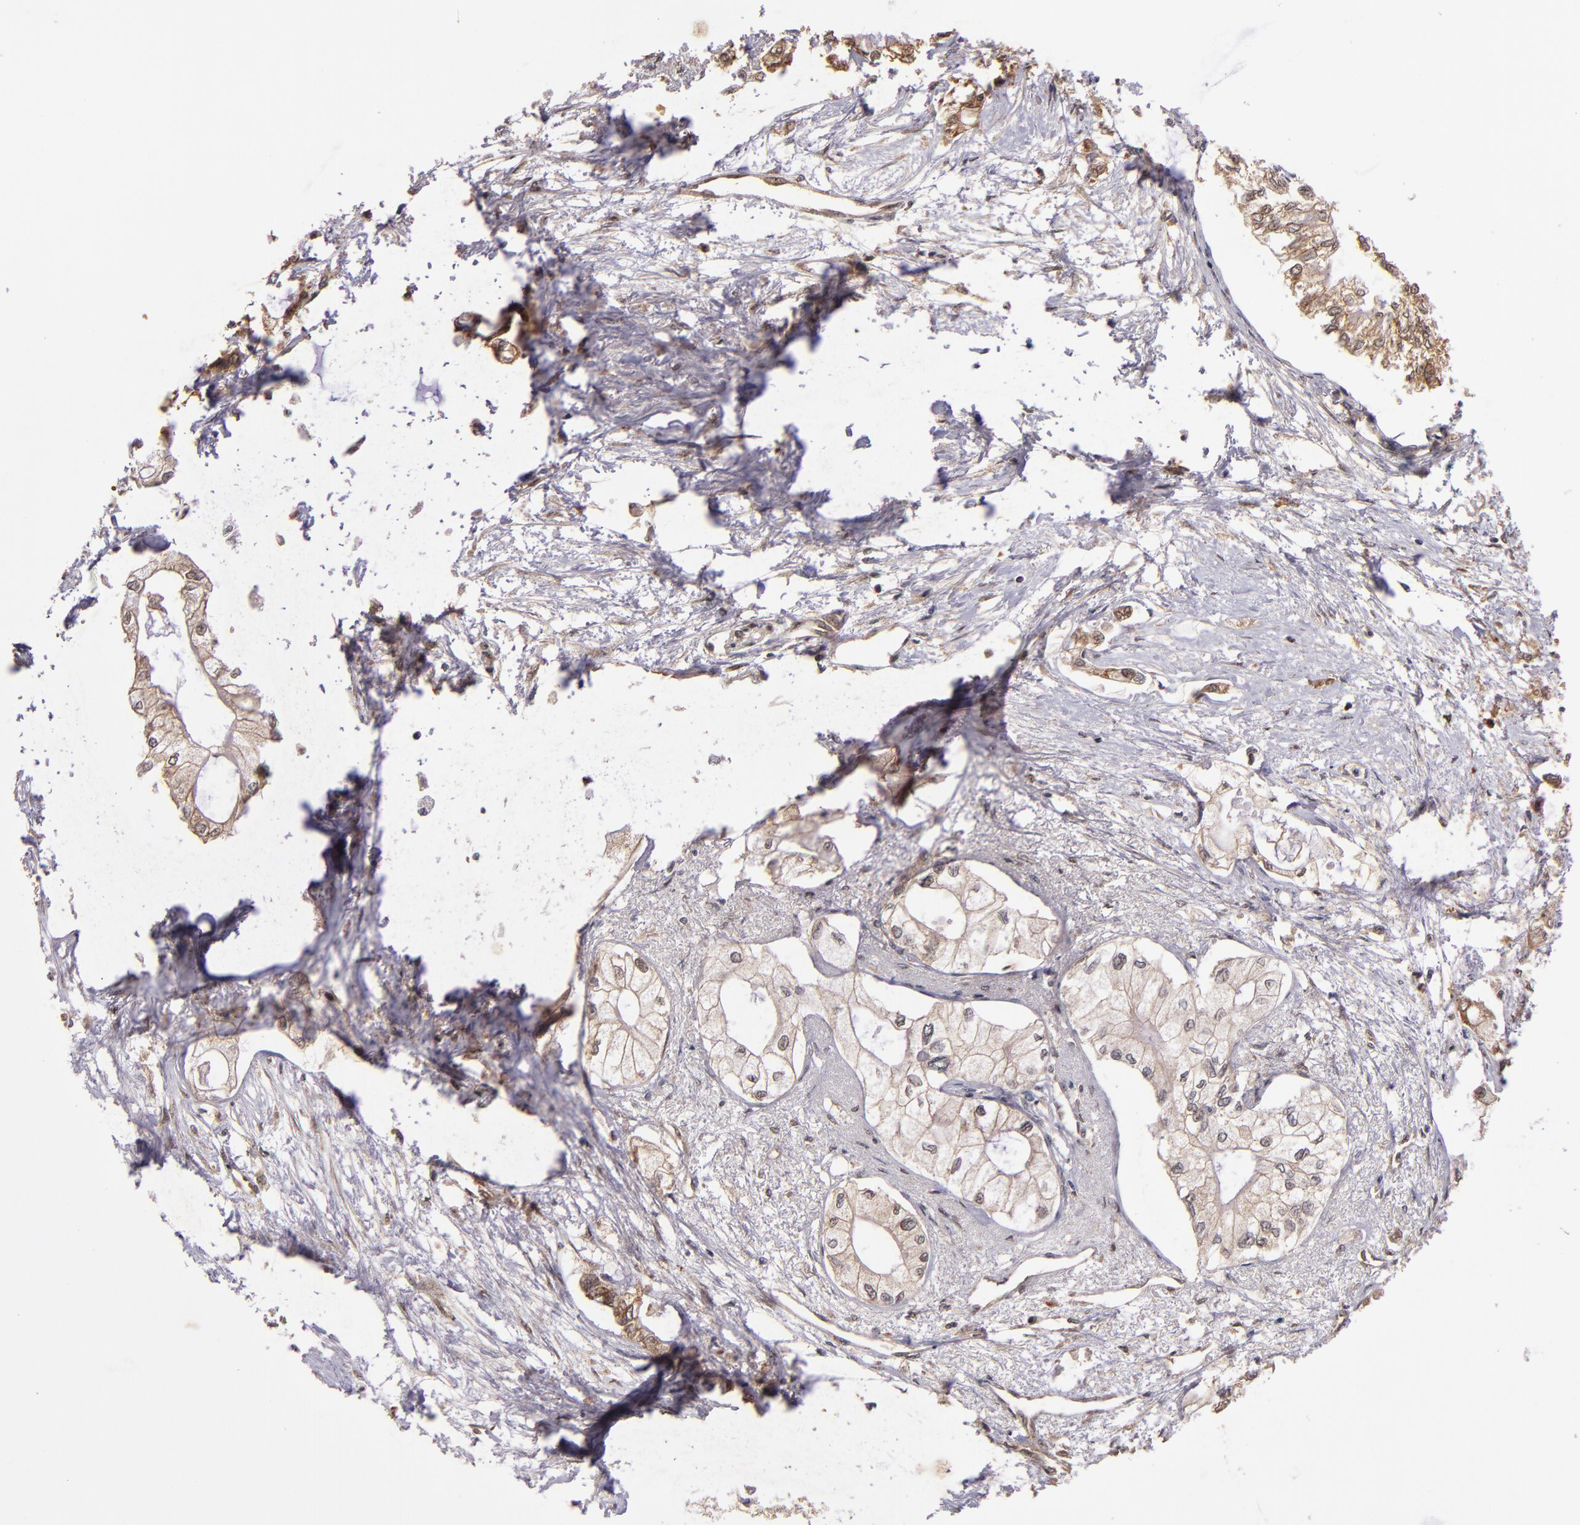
{"staining": {"intensity": "weak", "quantity": ">75%", "location": "cytoplasmic/membranous"}, "tissue": "pancreatic cancer", "cell_type": "Tumor cells", "image_type": "cancer", "snomed": [{"axis": "morphology", "description": "Adenocarcinoma, NOS"}, {"axis": "topography", "description": "Pancreas"}], "caption": "About >75% of tumor cells in pancreatic adenocarcinoma exhibit weak cytoplasmic/membranous protein staining as visualized by brown immunohistochemical staining.", "gene": "RIOK3", "patient": {"sex": "male", "age": 79}}